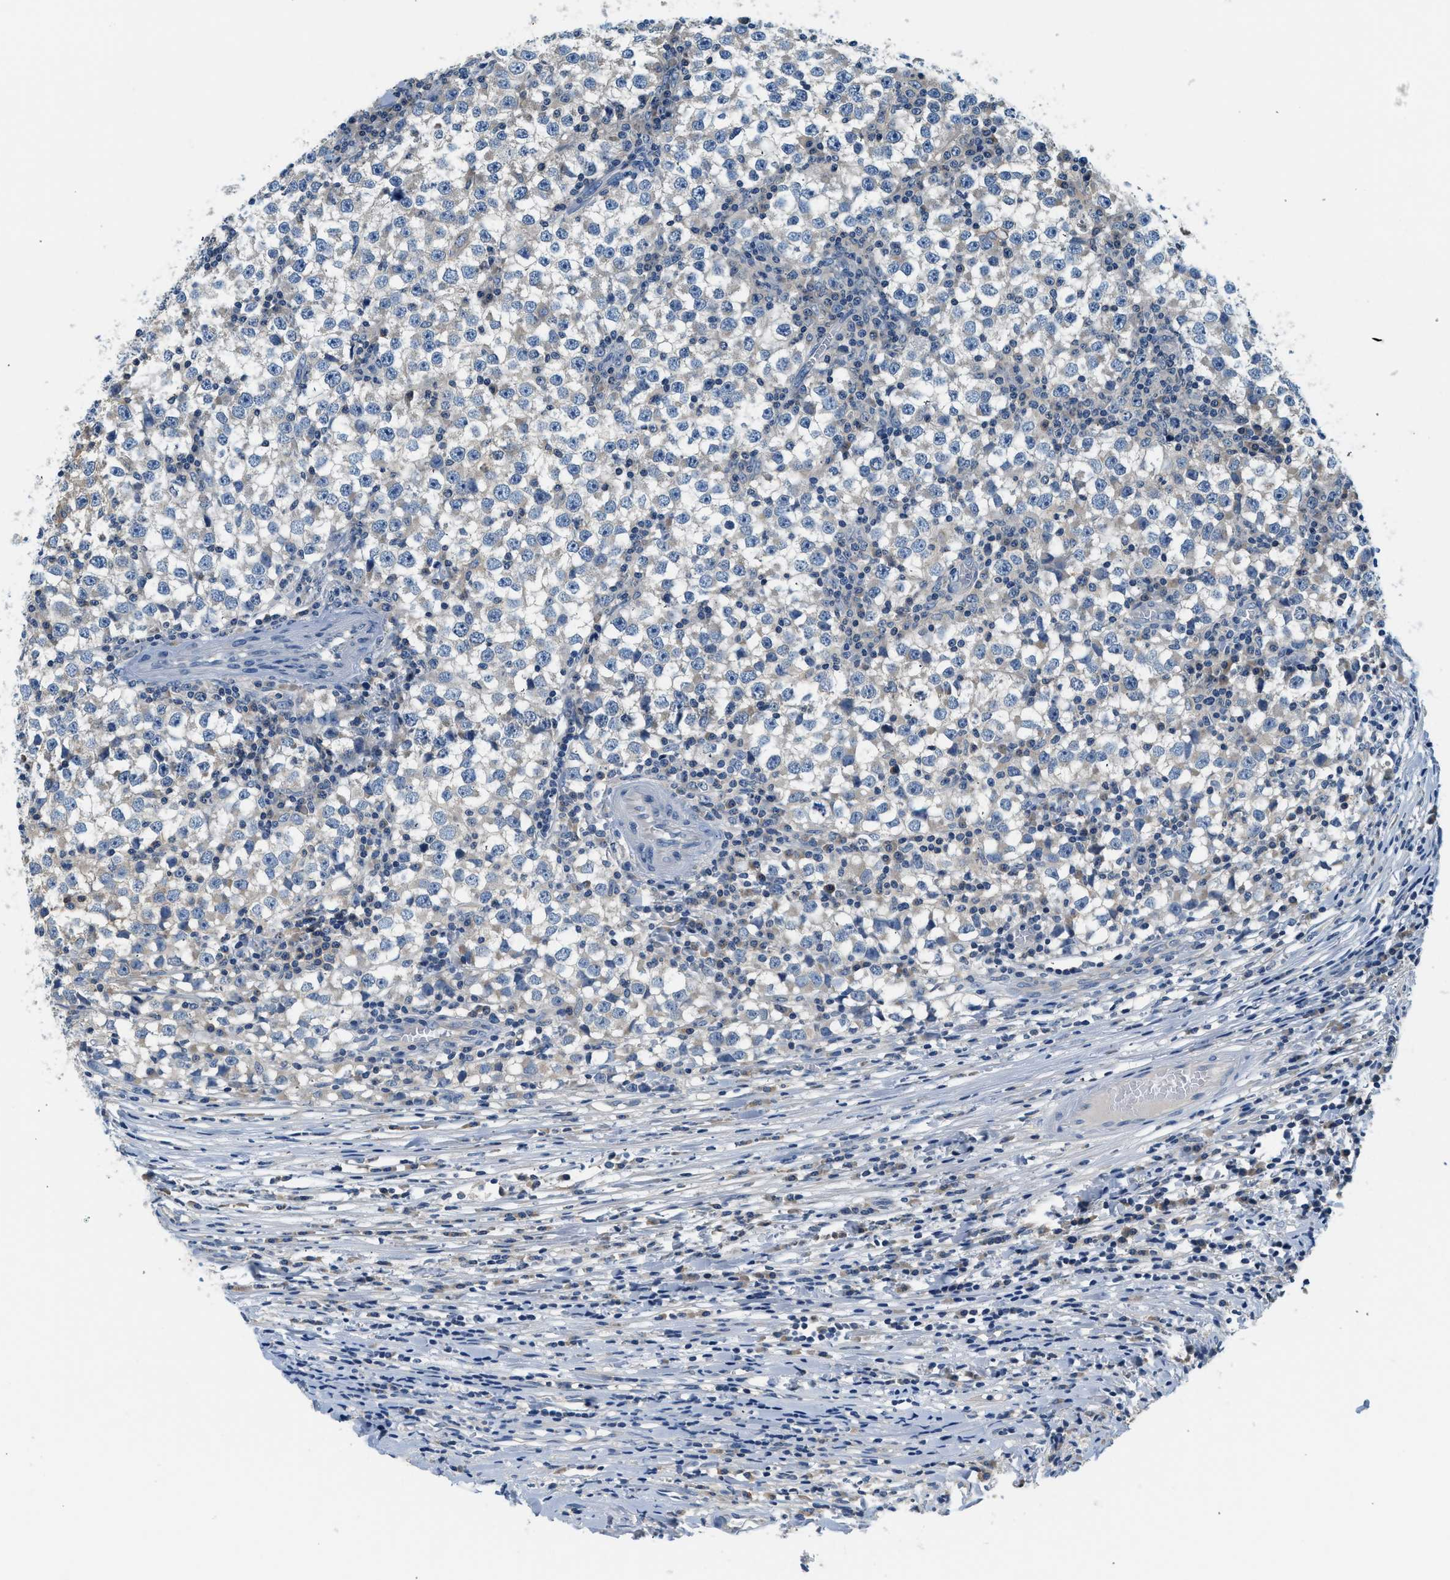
{"staining": {"intensity": "weak", "quantity": "<25%", "location": "cytoplasmic/membranous"}, "tissue": "testis cancer", "cell_type": "Tumor cells", "image_type": "cancer", "snomed": [{"axis": "morphology", "description": "Seminoma, NOS"}, {"axis": "topography", "description": "Testis"}], "caption": "IHC image of seminoma (testis) stained for a protein (brown), which demonstrates no expression in tumor cells.", "gene": "SLC35E1", "patient": {"sex": "male", "age": 65}}